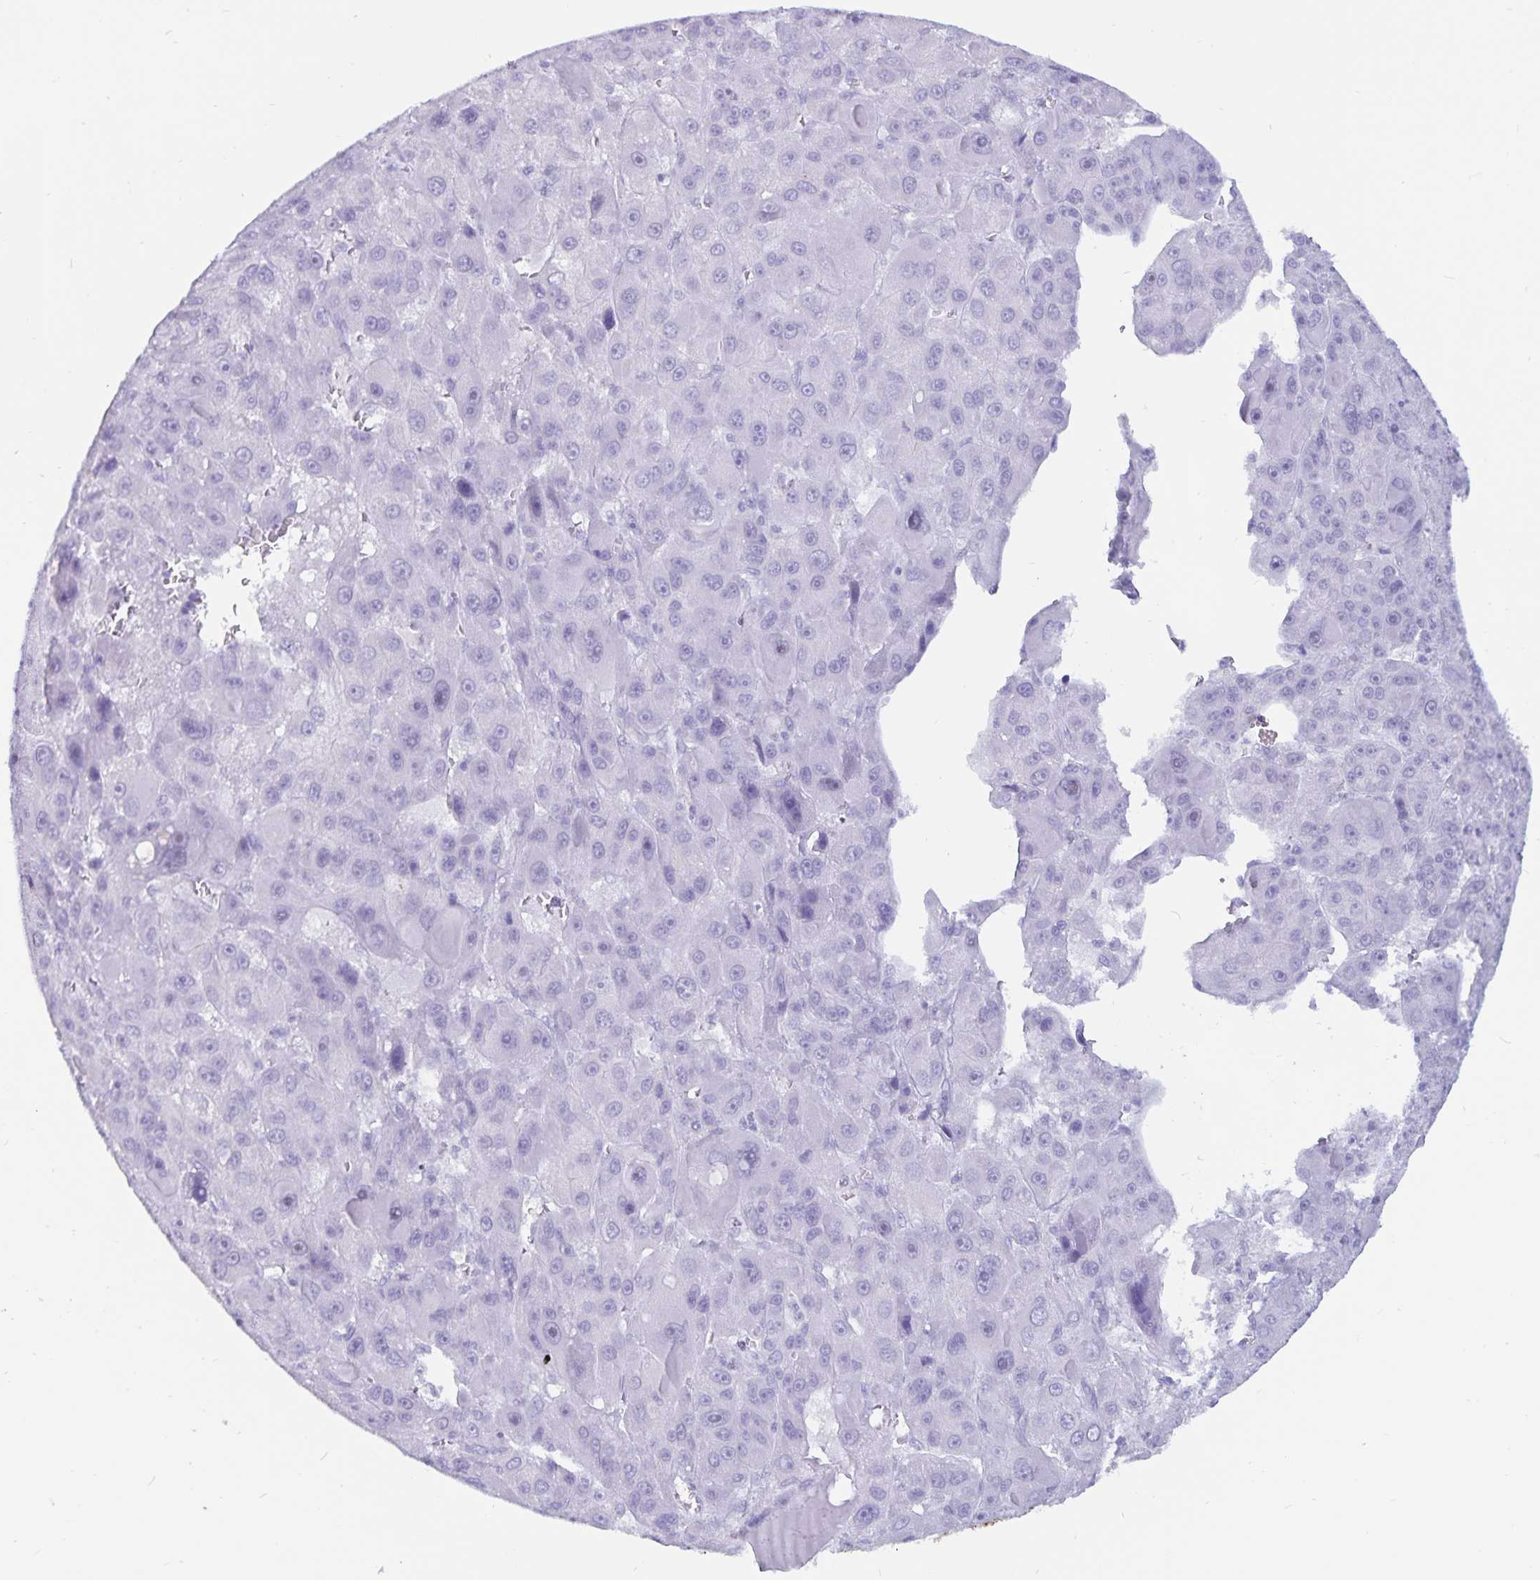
{"staining": {"intensity": "negative", "quantity": "none", "location": "none"}, "tissue": "liver cancer", "cell_type": "Tumor cells", "image_type": "cancer", "snomed": [{"axis": "morphology", "description": "Carcinoma, Hepatocellular, NOS"}, {"axis": "topography", "description": "Liver"}], "caption": "This is an immunohistochemistry (IHC) histopathology image of human liver hepatocellular carcinoma. There is no positivity in tumor cells.", "gene": "GPR137", "patient": {"sex": "male", "age": 76}}